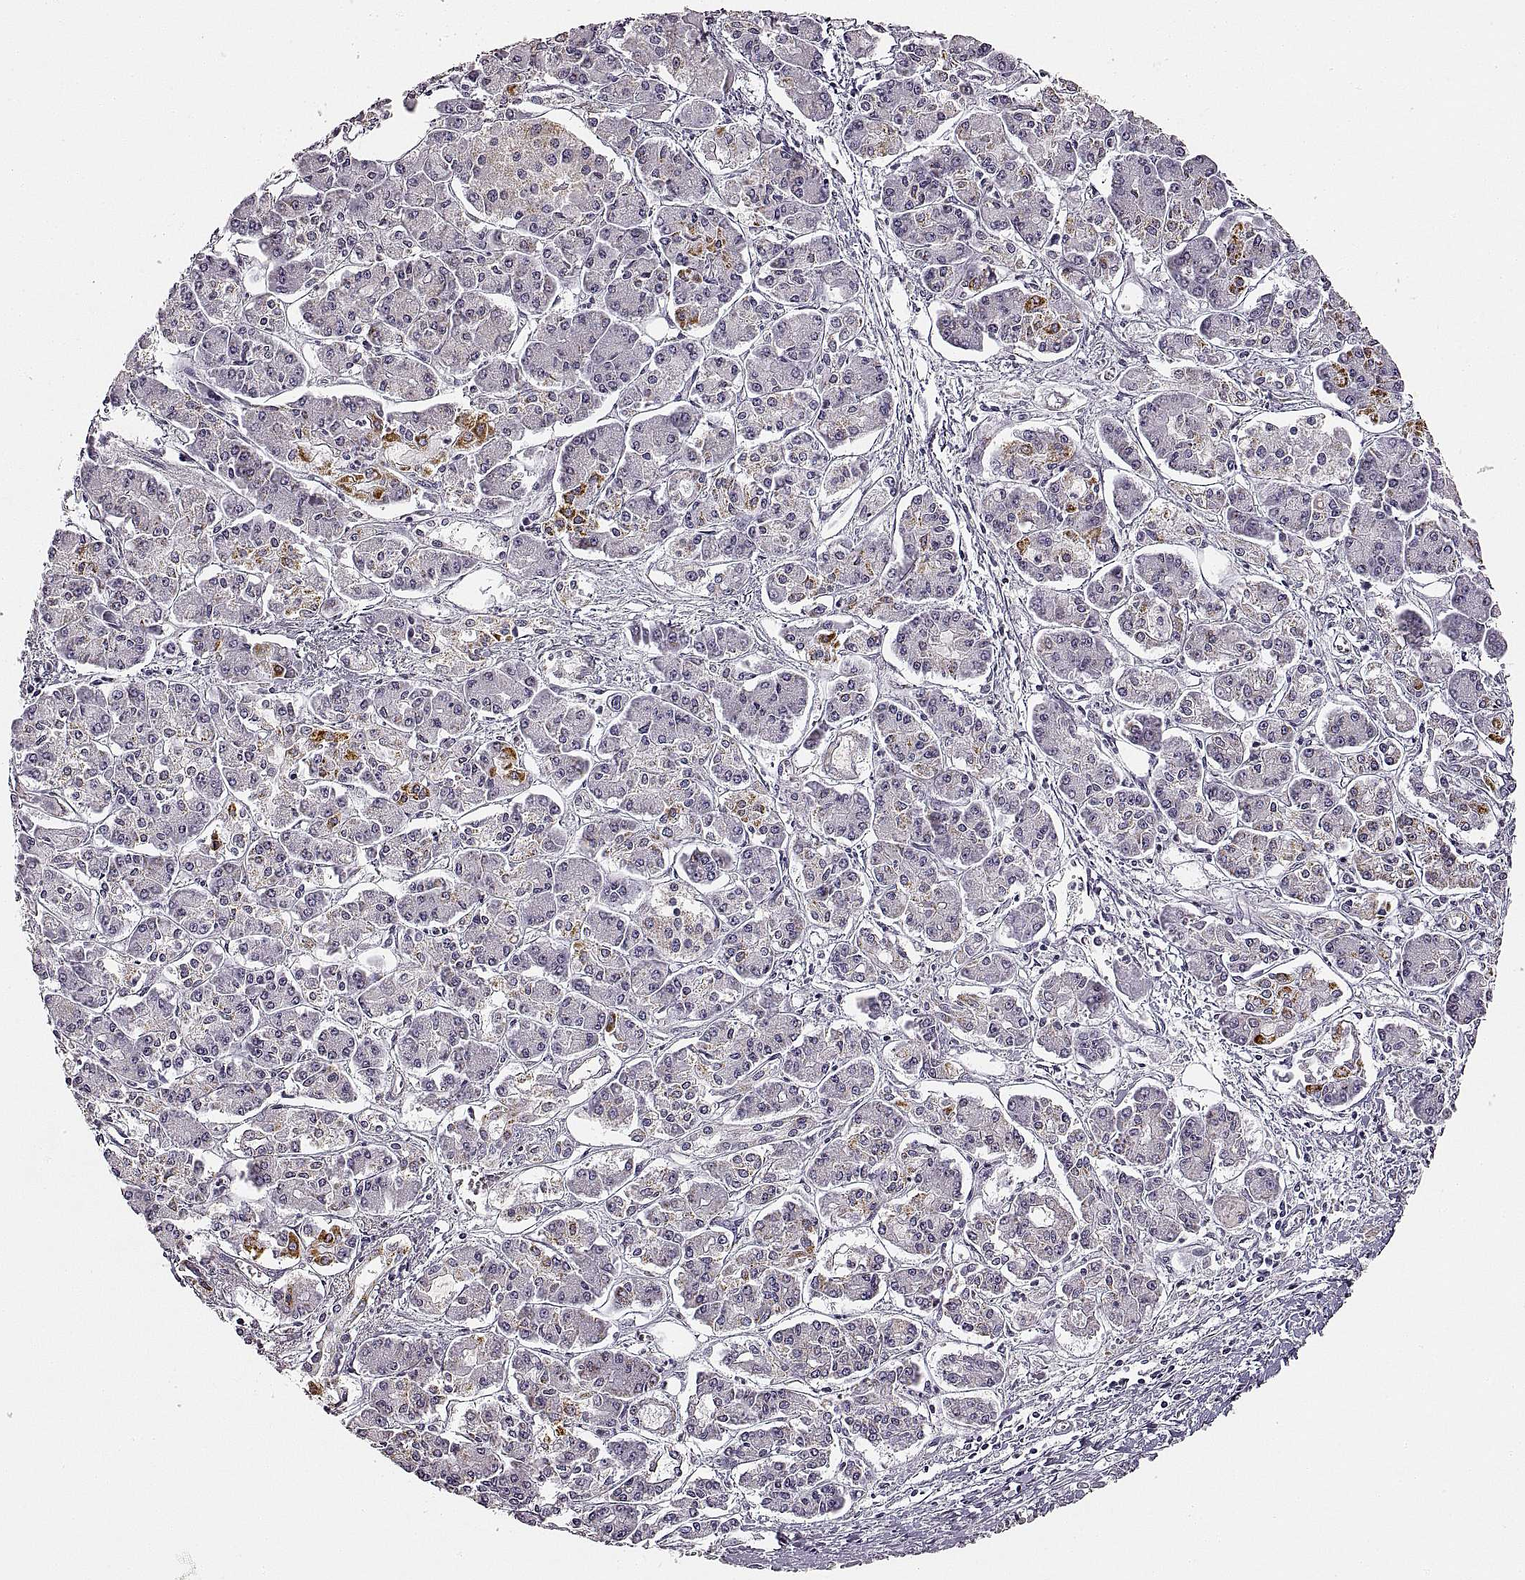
{"staining": {"intensity": "negative", "quantity": "none", "location": "none"}, "tissue": "pancreatic cancer", "cell_type": "Tumor cells", "image_type": "cancer", "snomed": [{"axis": "morphology", "description": "Adenocarcinoma, NOS"}, {"axis": "topography", "description": "Pancreas"}], "caption": "Immunohistochemistry histopathology image of pancreatic adenocarcinoma stained for a protein (brown), which shows no positivity in tumor cells.", "gene": "RDH13", "patient": {"sex": "male", "age": 85}}